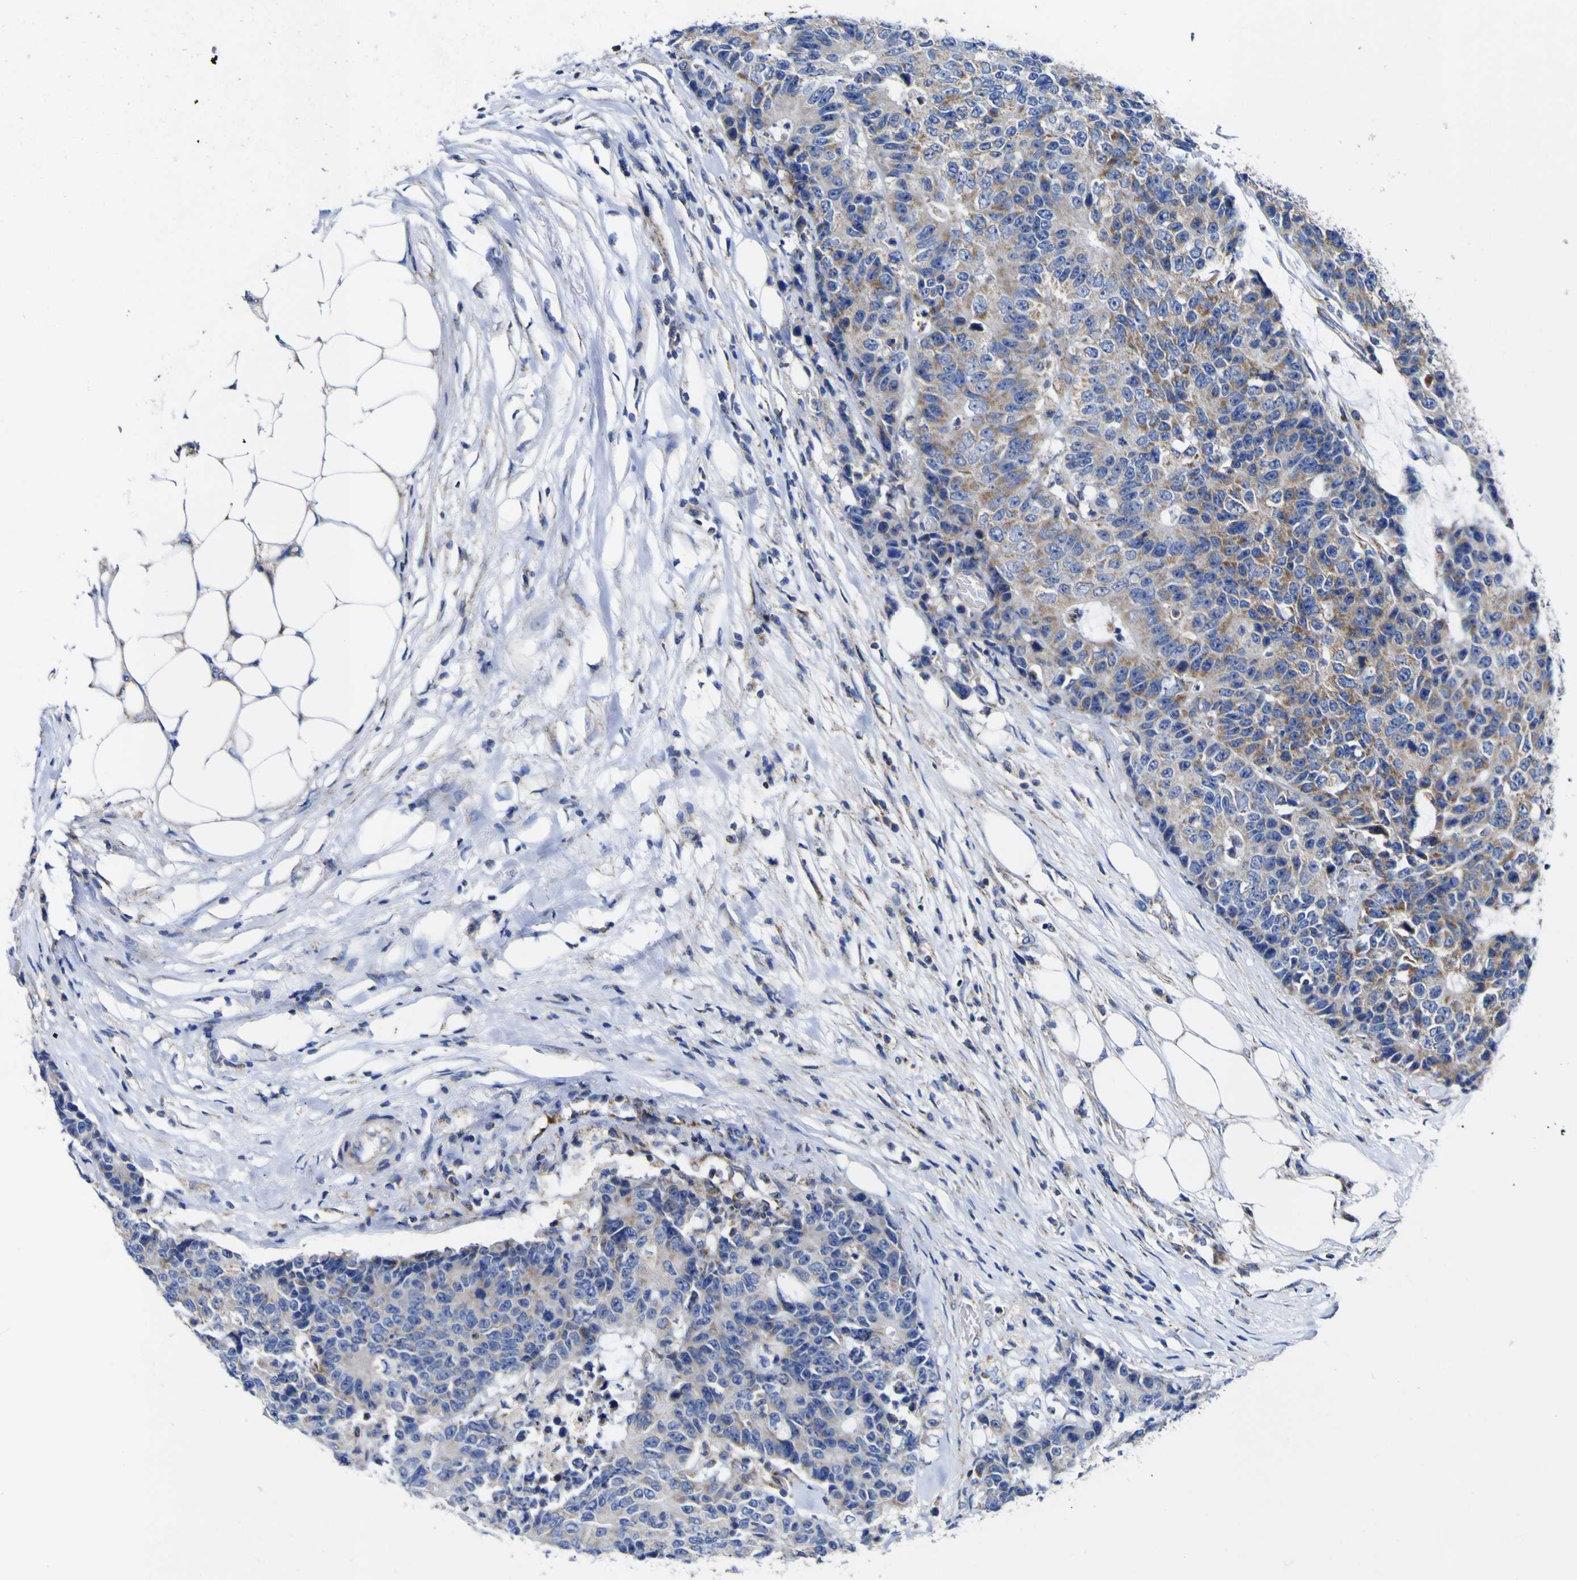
{"staining": {"intensity": "moderate", "quantity": ">75%", "location": "cytoplasmic/membranous"}, "tissue": "colorectal cancer", "cell_type": "Tumor cells", "image_type": "cancer", "snomed": [{"axis": "morphology", "description": "Adenocarcinoma, NOS"}, {"axis": "topography", "description": "Colon"}], "caption": "Moderate cytoplasmic/membranous staining is present in about >75% of tumor cells in colorectal cancer.", "gene": "CCDC90B", "patient": {"sex": "female", "age": 86}}